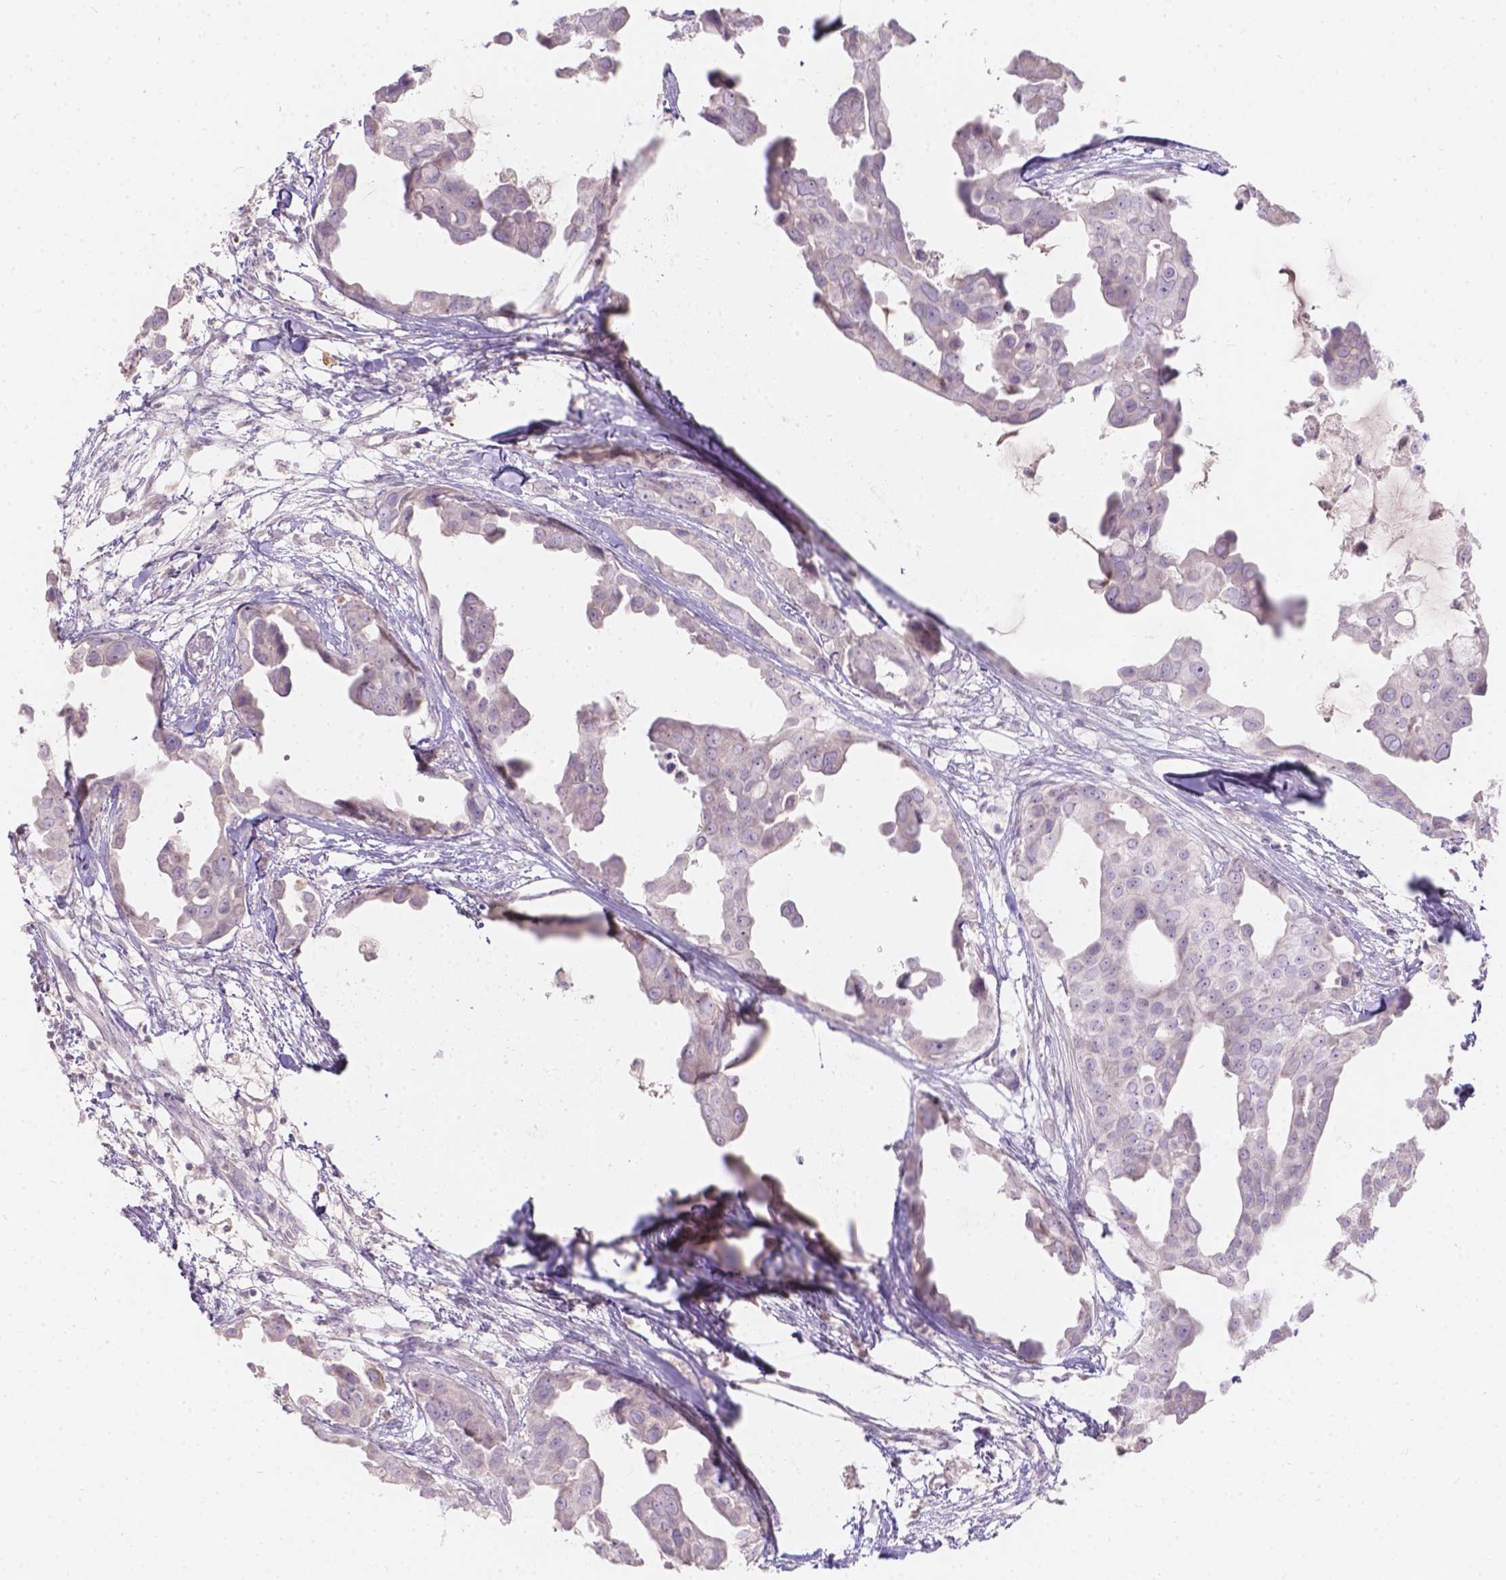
{"staining": {"intensity": "negative", "quantity": "none", "location": "none"}, "tissue": "breast cancer", "cell_type": "Tumor cells", "image_type": "cancer", "snomed": [{"axis": "morphology", "description": "Duct carcinoma"}, {"axis": "topography", "description": "Breast"}], "caption": "IHC photomicrograph of human breast cancer stained for a protein (brown), which displays no expression in tumor cells.", "gene": "DCAF4L1", "patient": {"sex": "female", "age": 38}}